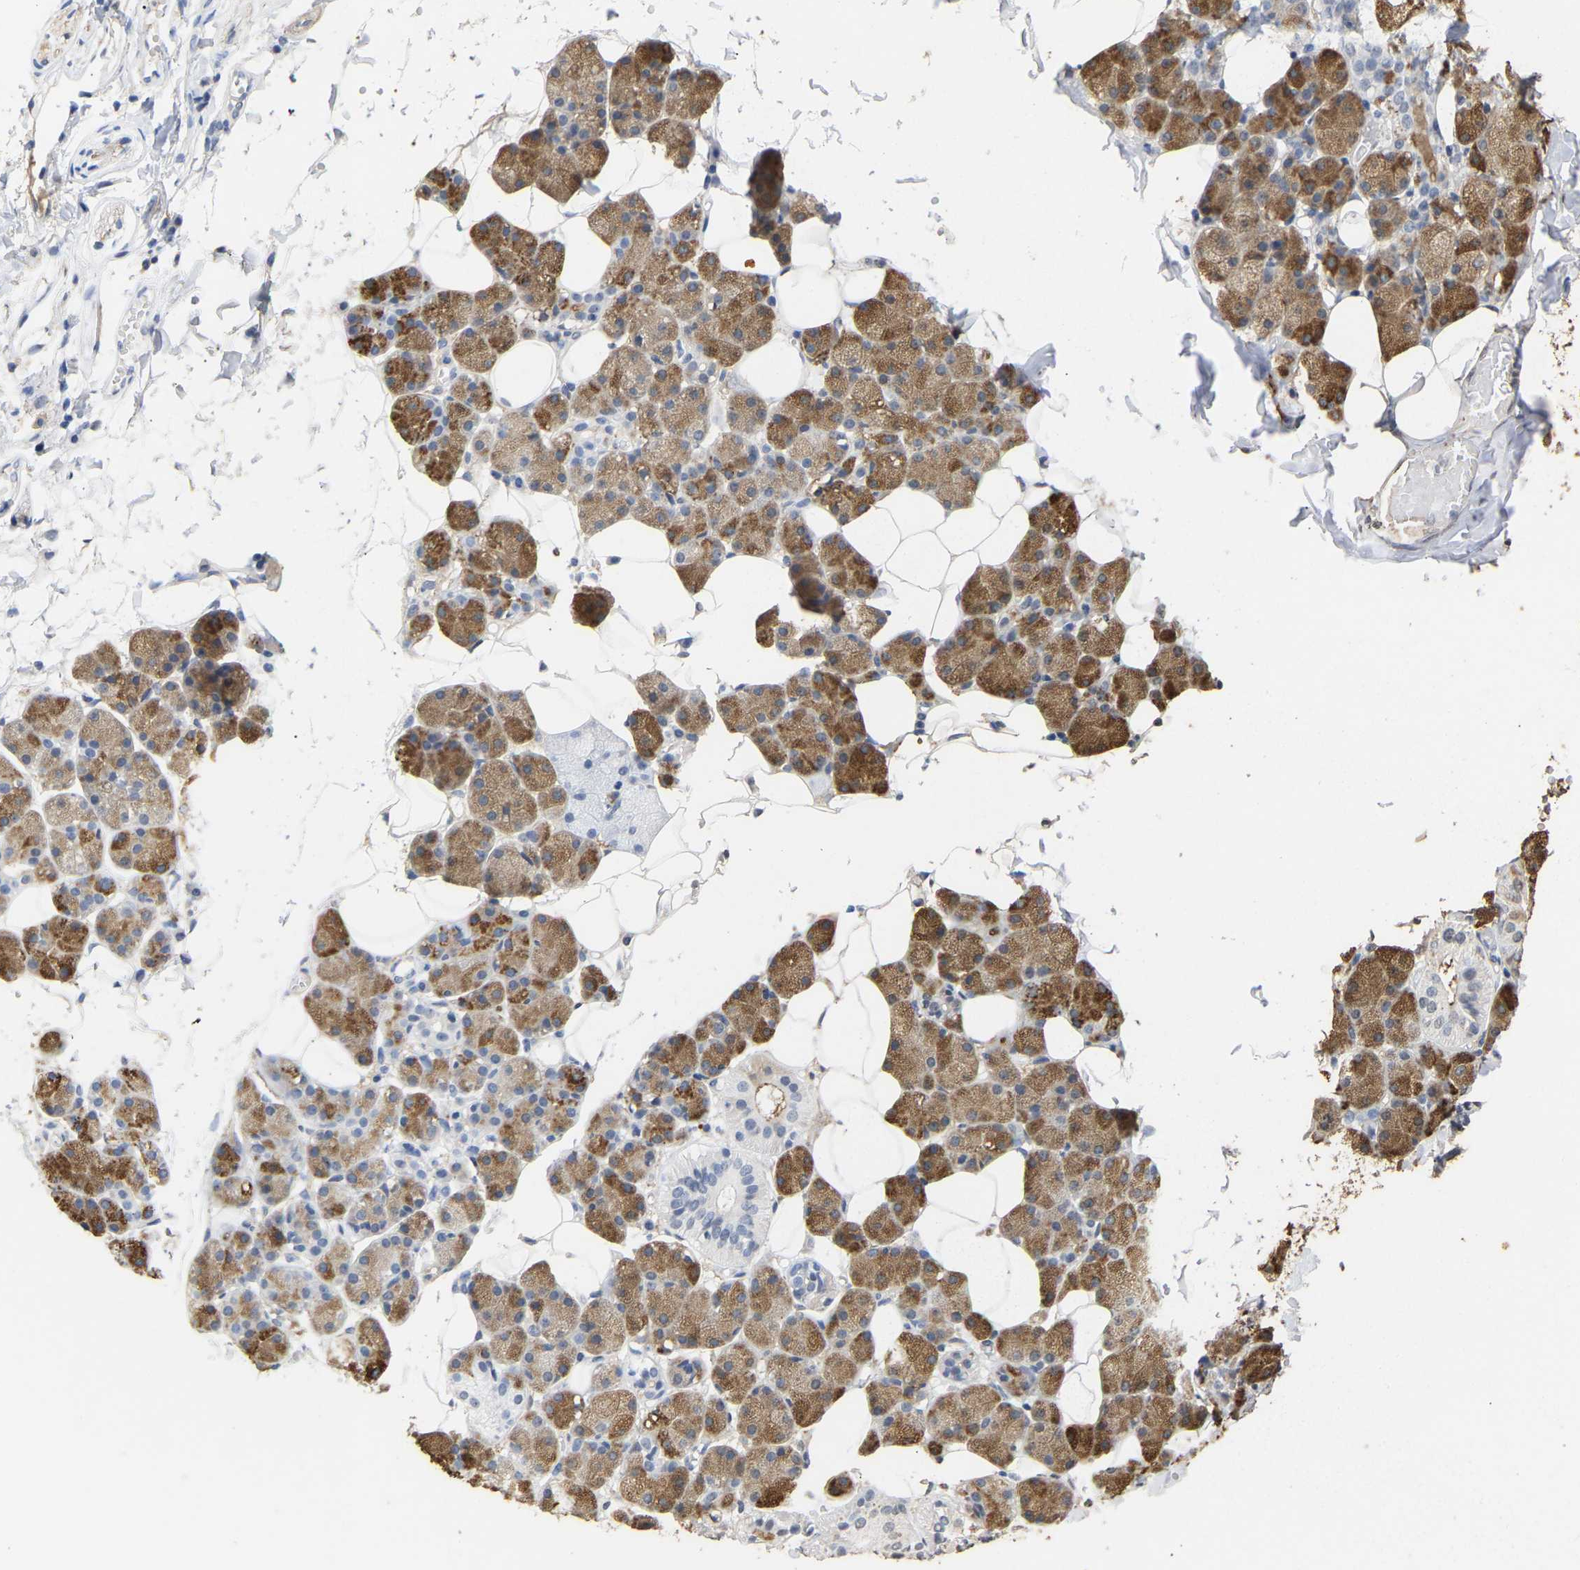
{"staining": {"intensity": "moderate", "quantity": "25%-75%", "location": "cytoplasmic/membranous"}, "tissue": "salivary gland", "cell_type": "Glandular cells", "image_type": "normal", "snomed": [{"axis": "morphology", "description": "Normal tissue, NOS"}, {"axis": "topography", "description": "Salivary gland"}], "caption": "This is an image of IHC staining of benign salivary gland, which shows moderate positivity in the cytoplasmic/membranous of glandular cells.", "gene": "AMPH", "patient": {"sex": "female", "age": 33}}